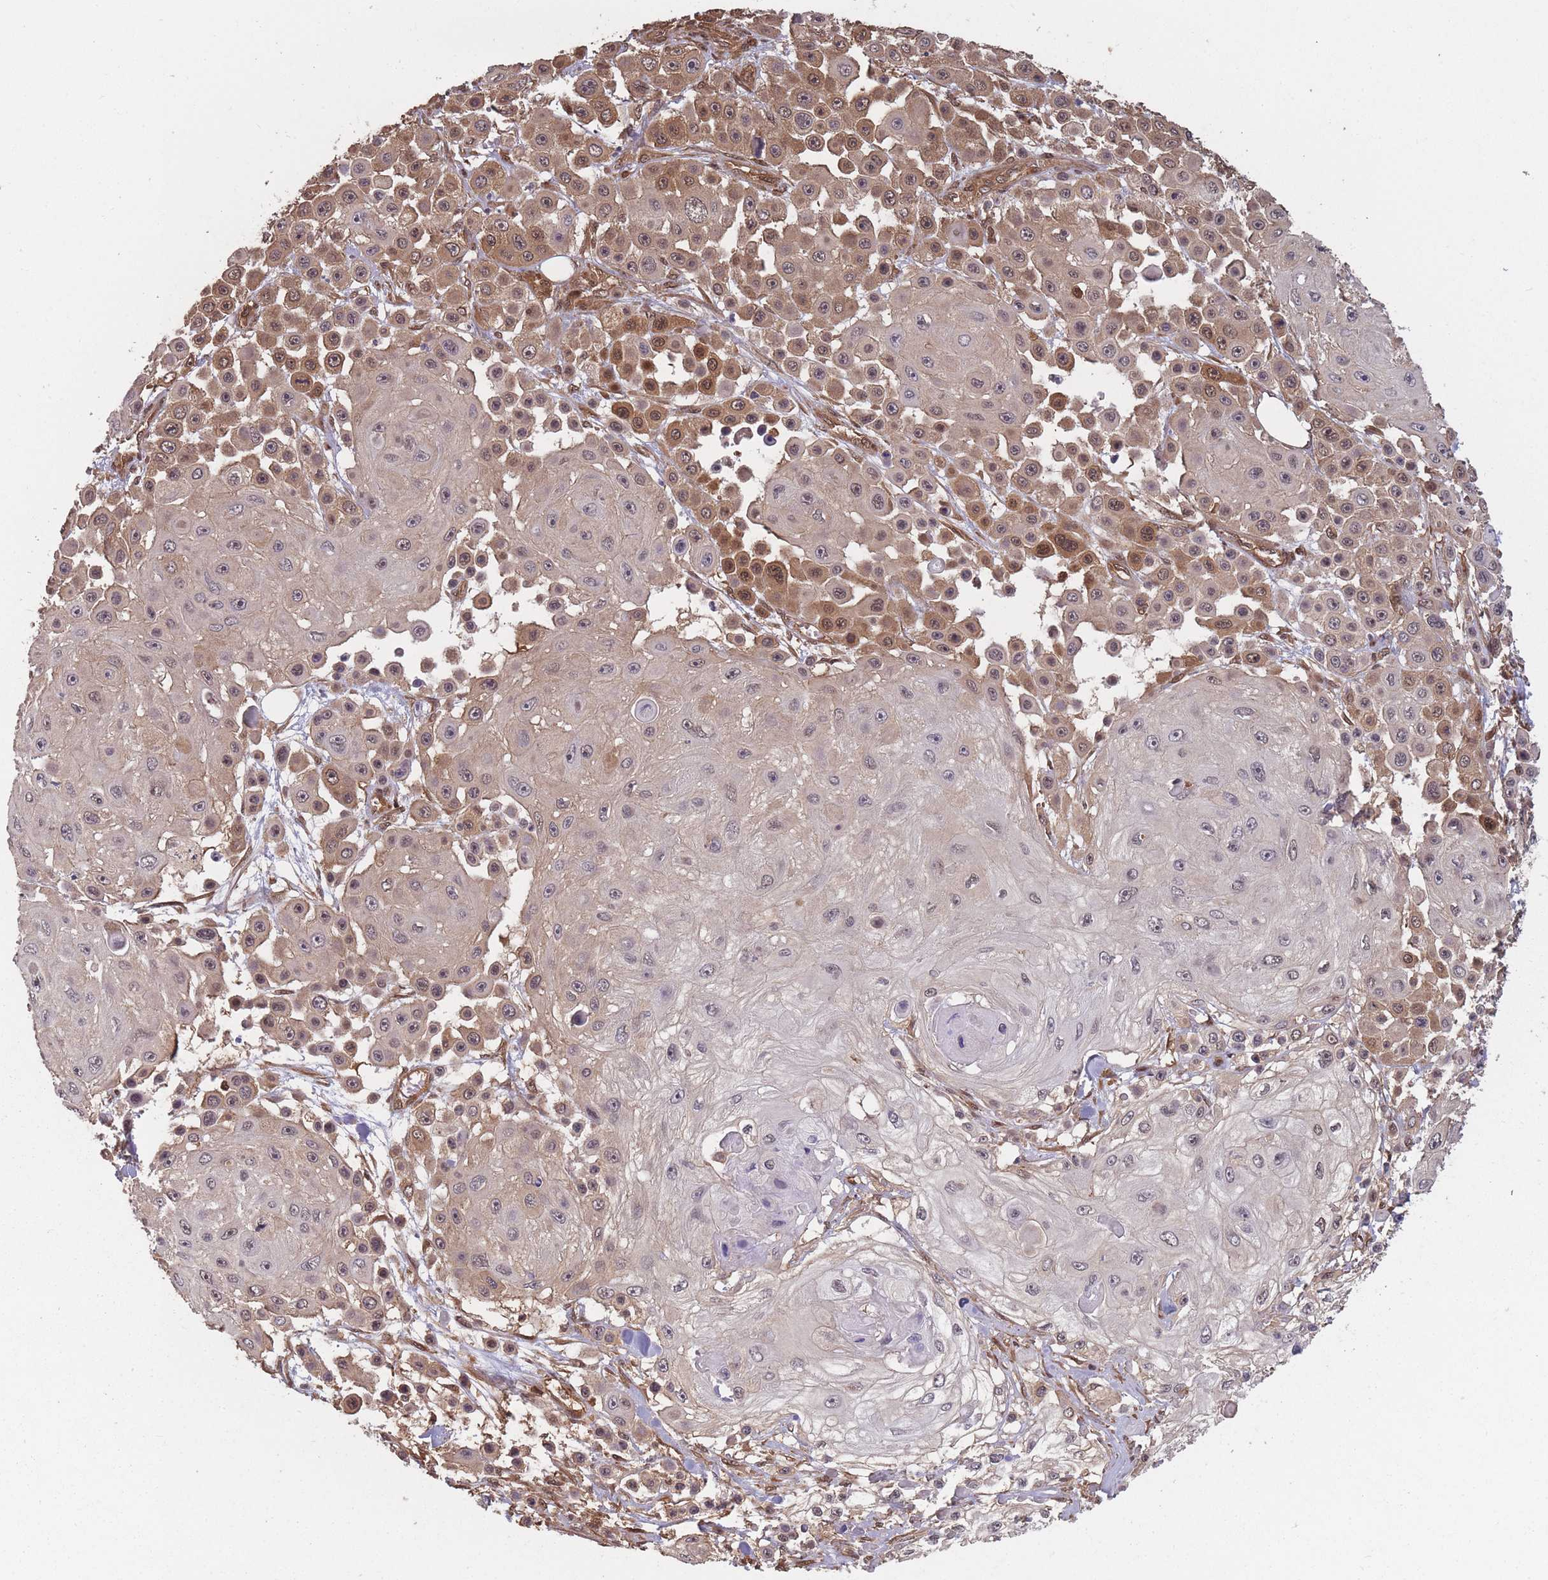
{"staining": {"intensity": "moderate", "quantity": "25%-75%", "location": "cytoplasmic/membranous,nuclear"}, "tissue": "skin cancer", "cell_type": "Tumor cells", "image_type": "cancer", "snomed": [{"axis": "morphology", "description": "Squamous cell carcinoma, NOS"}, {"axis": "topography", "description": "Skin"}], "caption": "A brown stain shows moderate cytoplasmic/membranous and nuclear positivity of a protein in human squamous cell carcinoma (skin) tumor cells.", "gene": "PPP6R3", "patient": {"sex": "male", "age": 67}}